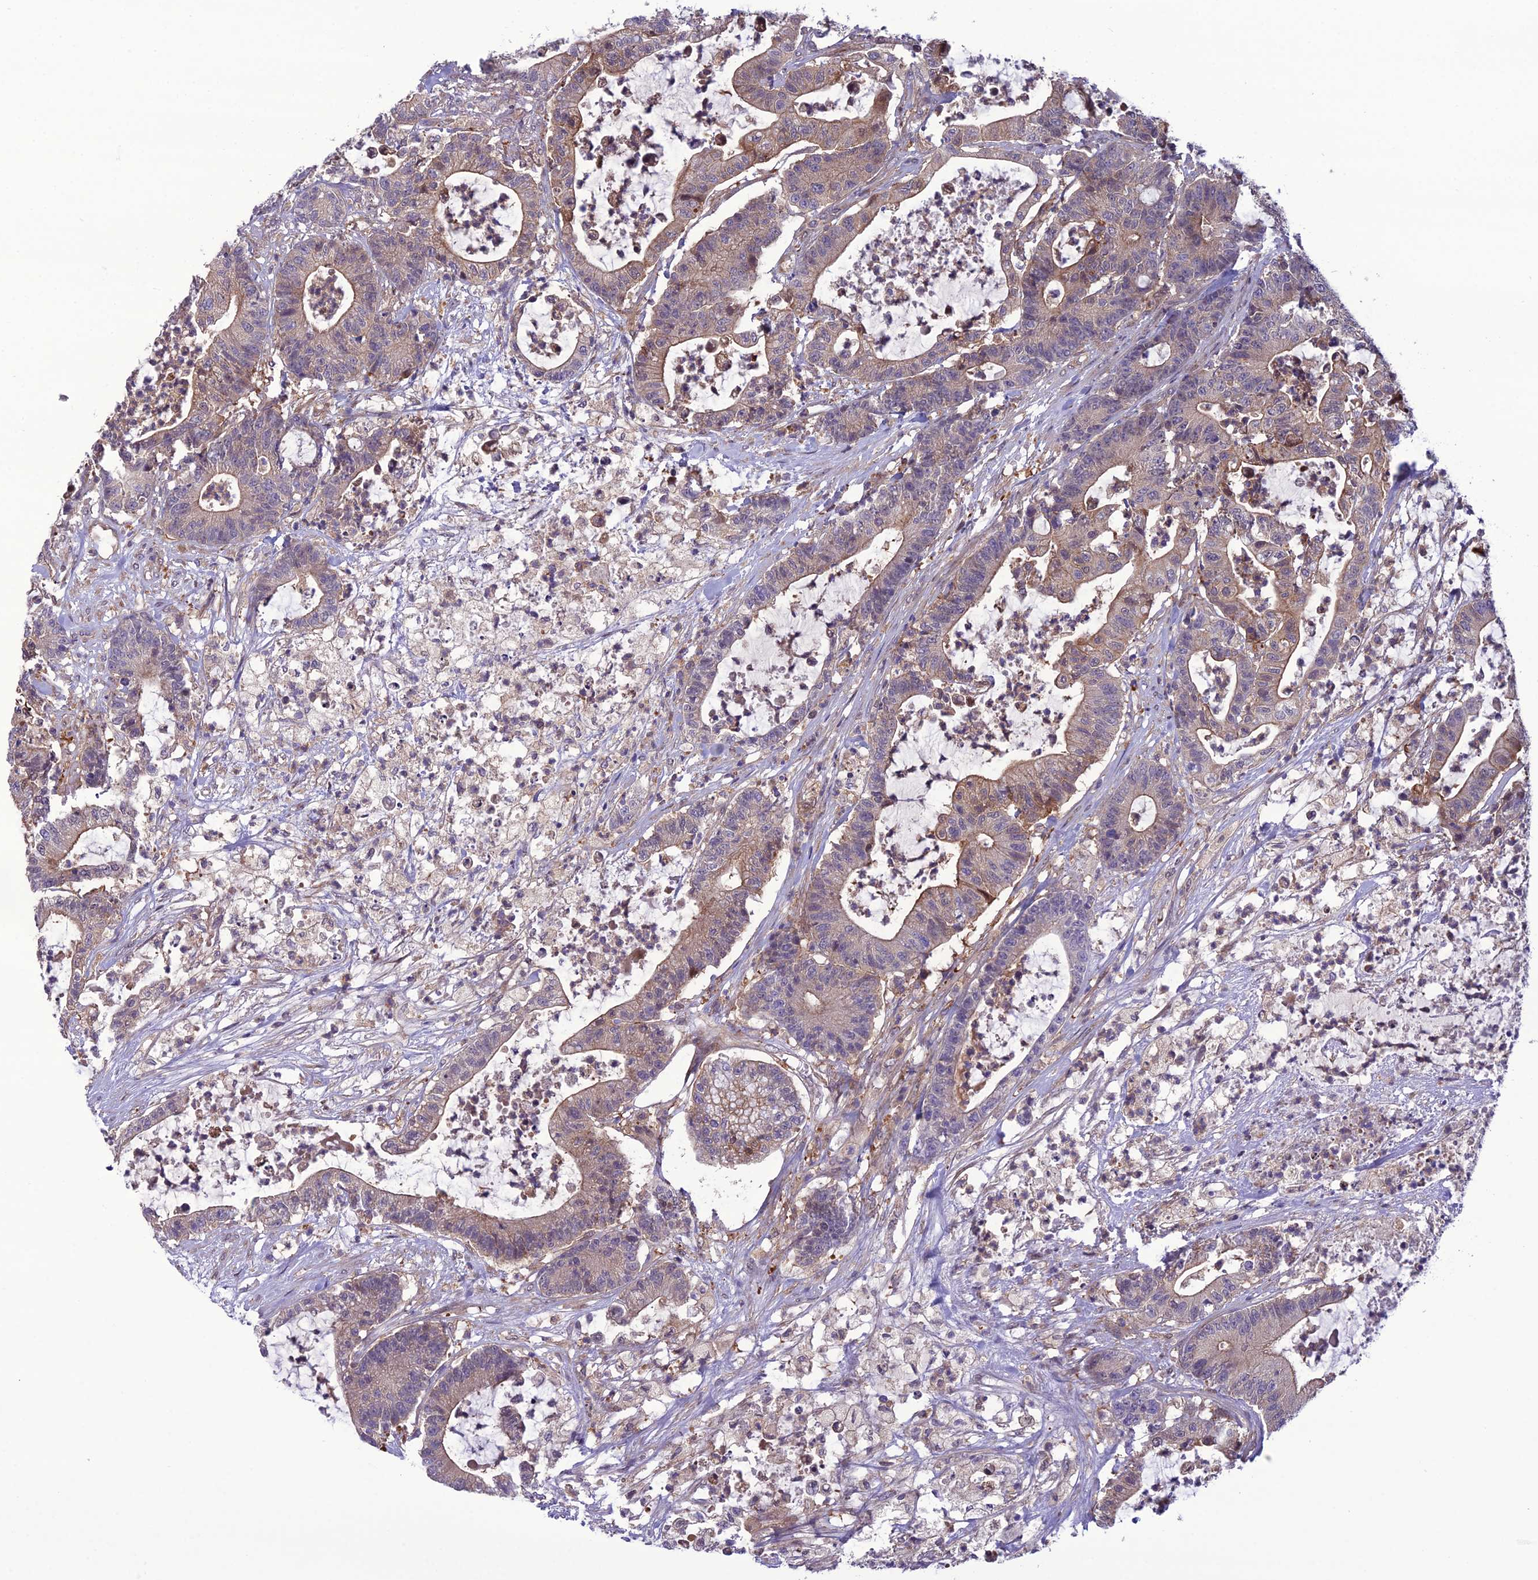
{"staining": {"intensity": "moderate", "quantity": "25%-75%", "location": "cytoplasmic/membranous"}, "tissue": "colorectal cancer", "cell_type": "Tumor cells", "image_type": "cancer", "snomed": [{"axis": "morphology", "description": "Adenocarcinoma, NOS"}, {"axis": "topography", "description": "Colon"}], "caption": "Tumor cells exhibit medium levels of moderate cytoplasmic/membranous staining in about 25%-75% of cells in human adenocarcinoma (colorectal).", "gene": "GDF6", "patient": {"sex": "female", "age": 84}}